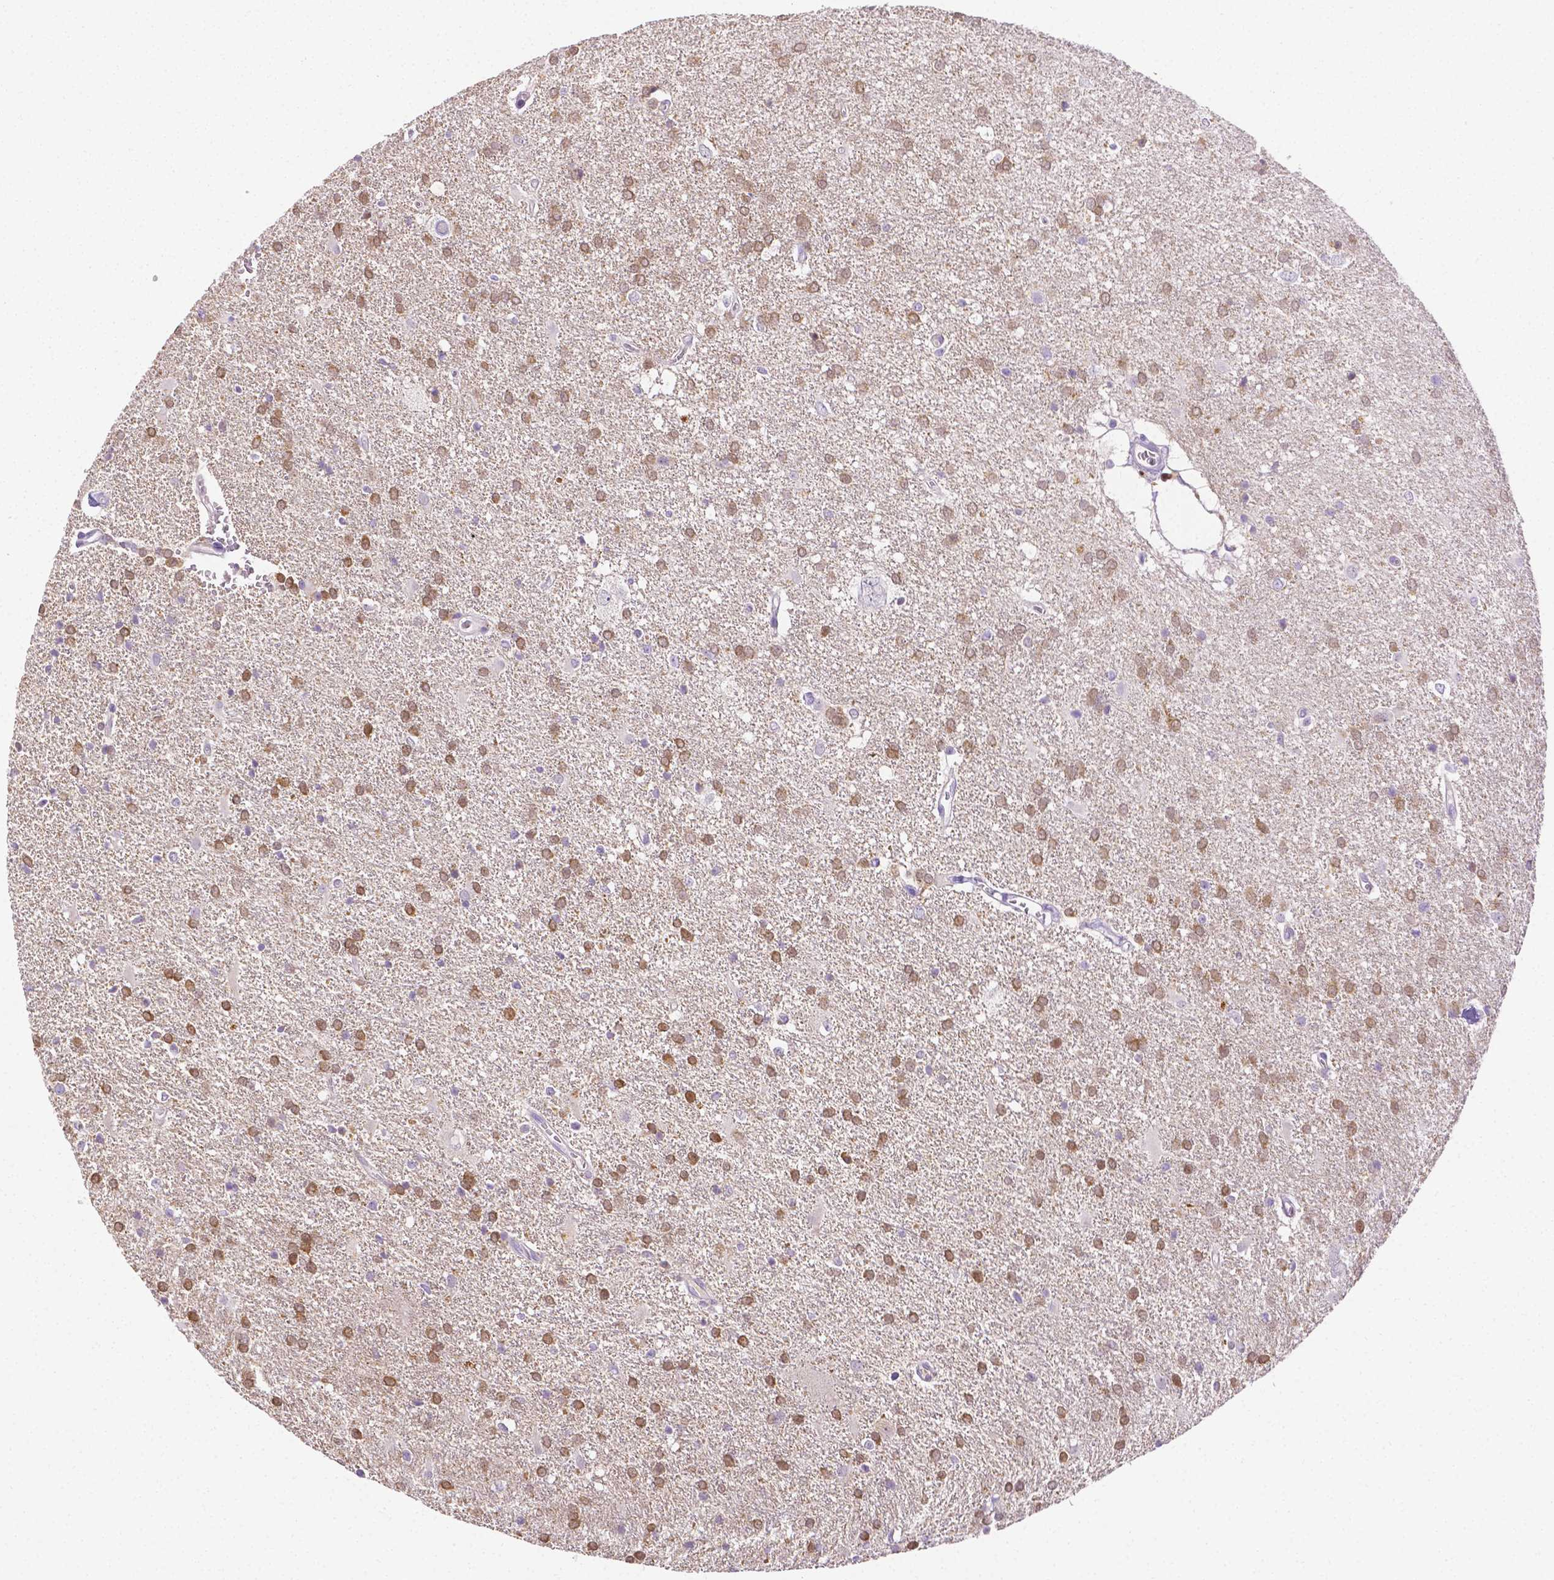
{"staining": {"intensity": "moderate", "quantity": ">75%", "location": "cytoplasmic/membranous"}, "tissue": "glioma", "cell_type": "Tumor cells", "image_type": "cancer", "snomed": [{"axis": "morphology", "description": "Glioma, malignant, Low grade"}, {"axis": "topography", "description": "Brain"}], "caption": "A micrograph of human glioma stained for a protein demonstrates moderate cytoplasmic/membranous brown staining in tumor cells.", "gene": "NXPH2", "patient": {"sex": "male", "age": 66}}